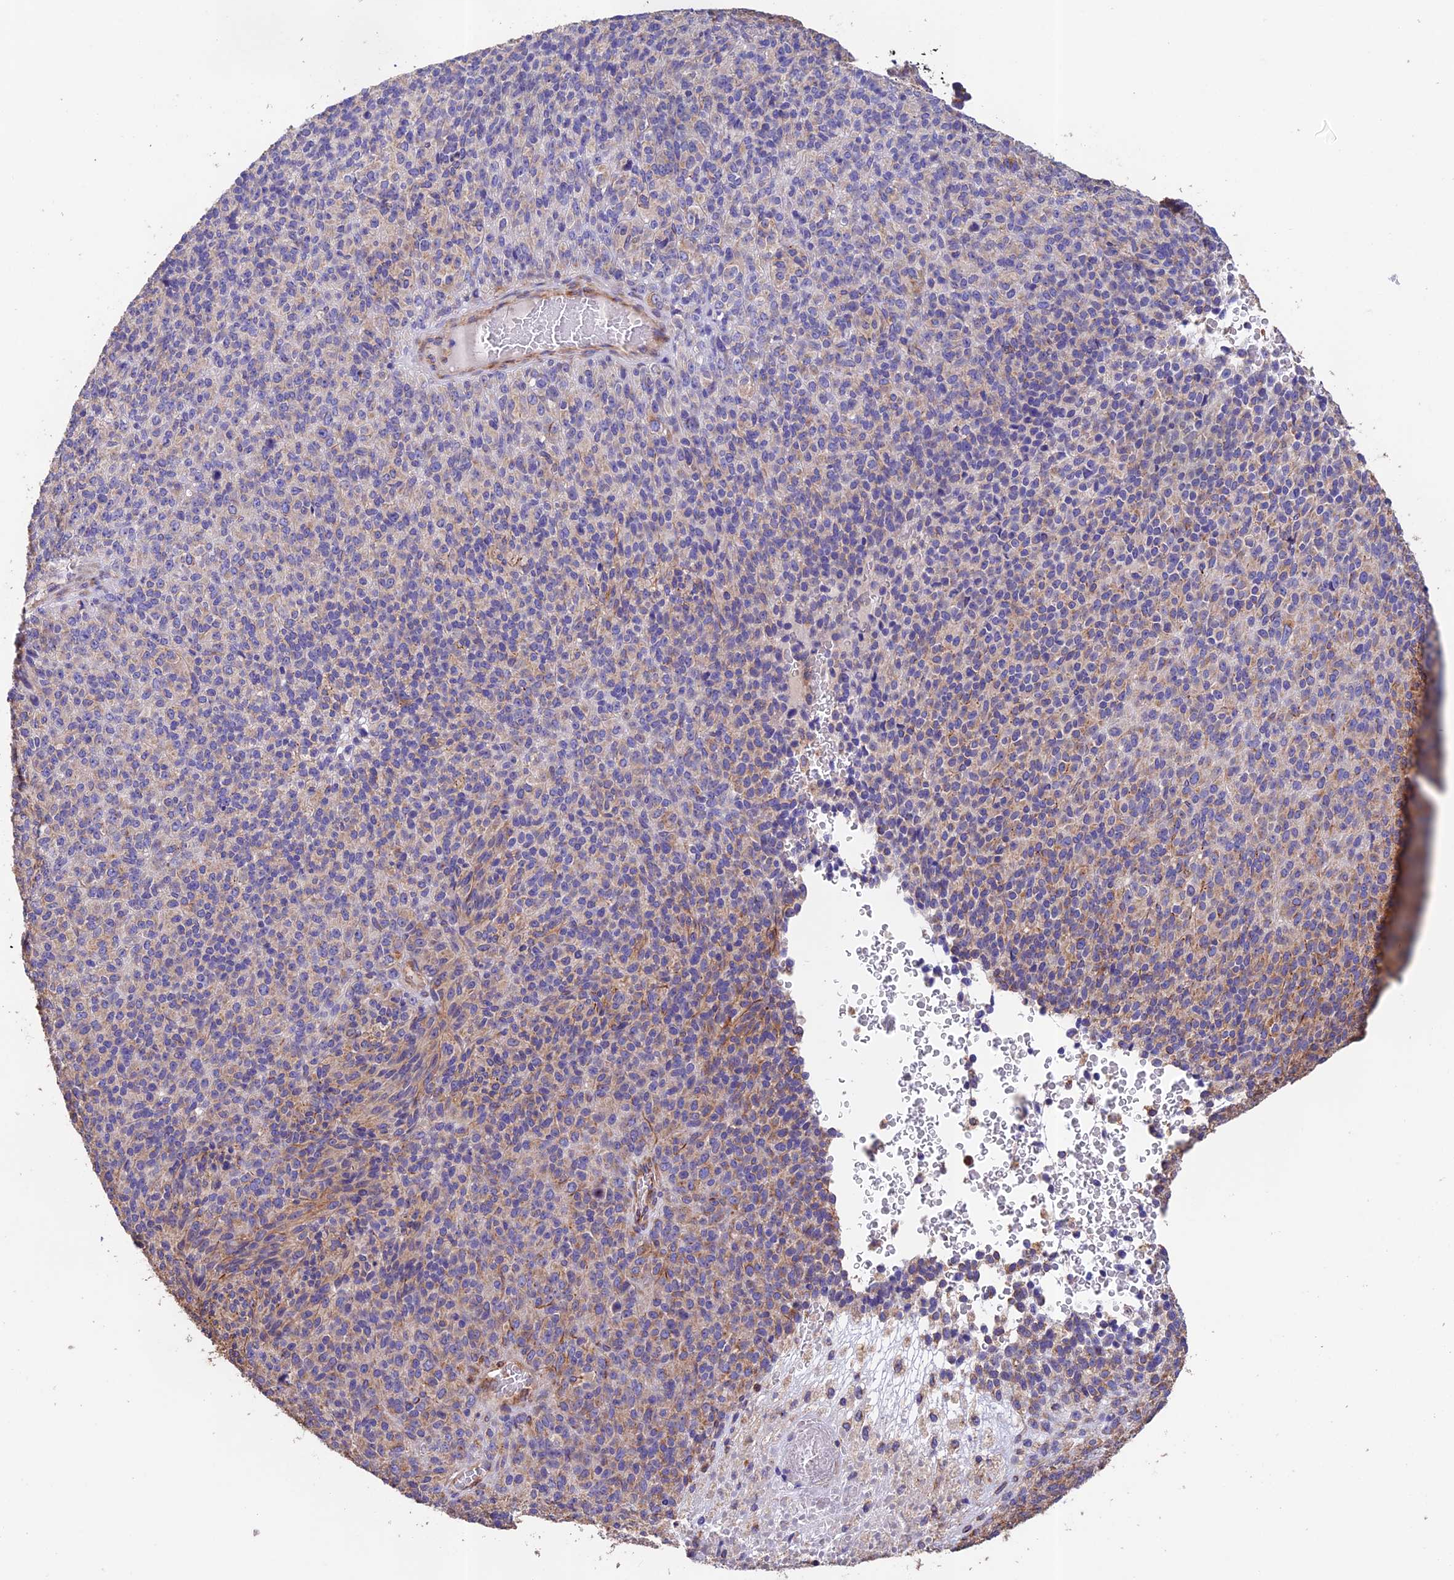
{"staining": {"intensity": "weak", "quantity": "<25%", "location": "cytoplasmic/membranous"}, "tissue": "melanoma", "cell_type": "Tumor cells", "image_type": "cancer", "snomed": [{"axis": "morphology", "description": "Malignant melanoma, Metastatic site"}, {"axis": "topography", "description": "Brain"}], "caption": "Tumor cells are negative for brown protein staining in melanoma.", "gene": "EMC3", "patient": {"sex": "female", "age": 56}}